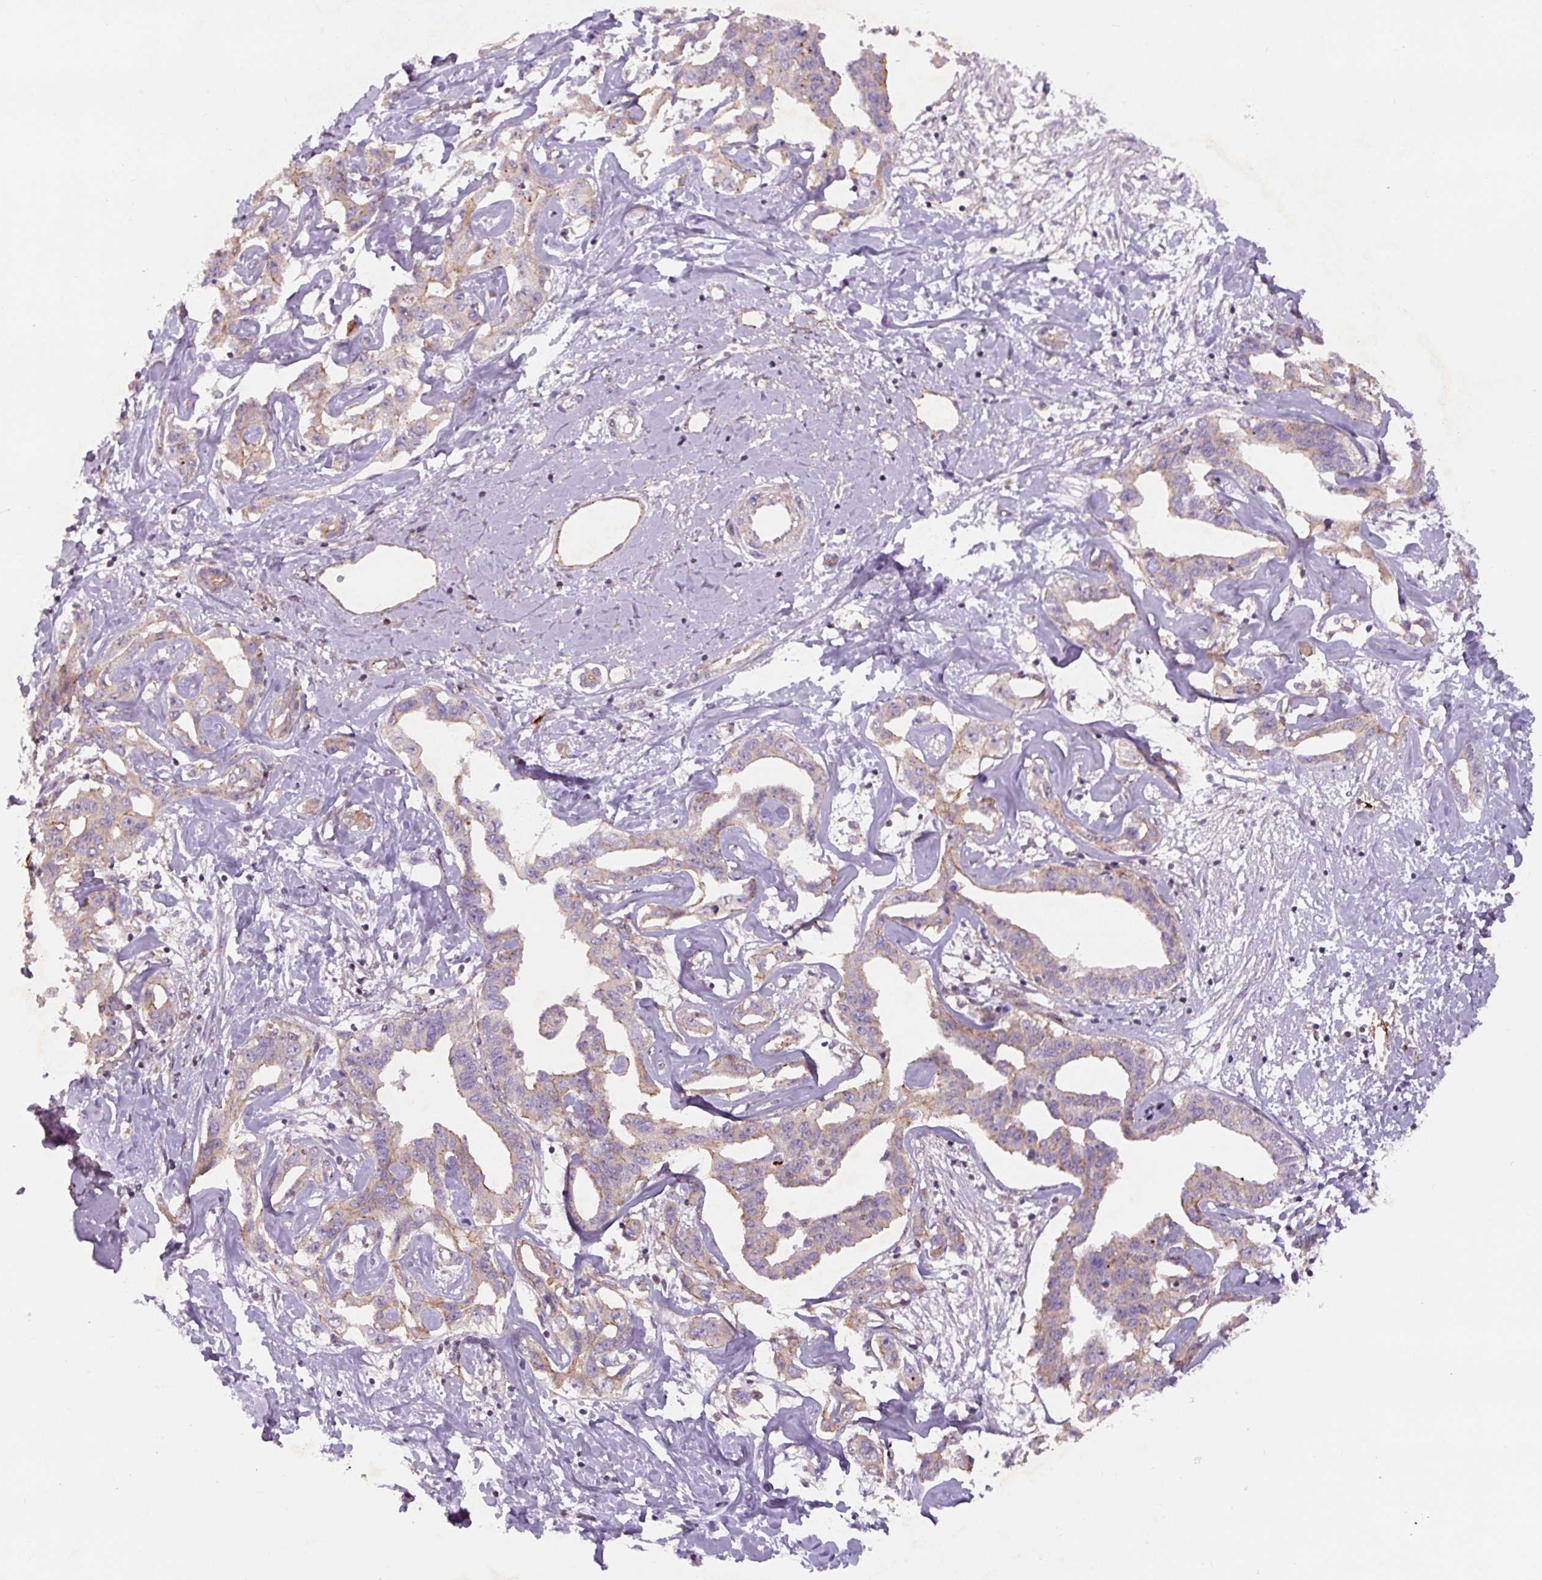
{"staining": {"intensity": "moderate", "quantity": "<25%", "location": "cytoplasmic/membranous"}, "tissue": "liver cancer", "cell_type": "Tumor cells", "image_type": "cancer", "snomed": [{"axis": "morphology", "description": "Cholangiocarcinoma"}, {"axis": "topography", "description": "Liver"}], "caption": "High-magnification brightfield microscopy of cholangiocarcinoma (liver) stained with DAB (brown) and counterstained with hematoxylin (blue). tumor cells exhibit moderate cytoplasmic/membranous positivity is seen in about<25% of cells.", "gene": "CCNI2", "patient": {"sex": "male", "age": 59}}